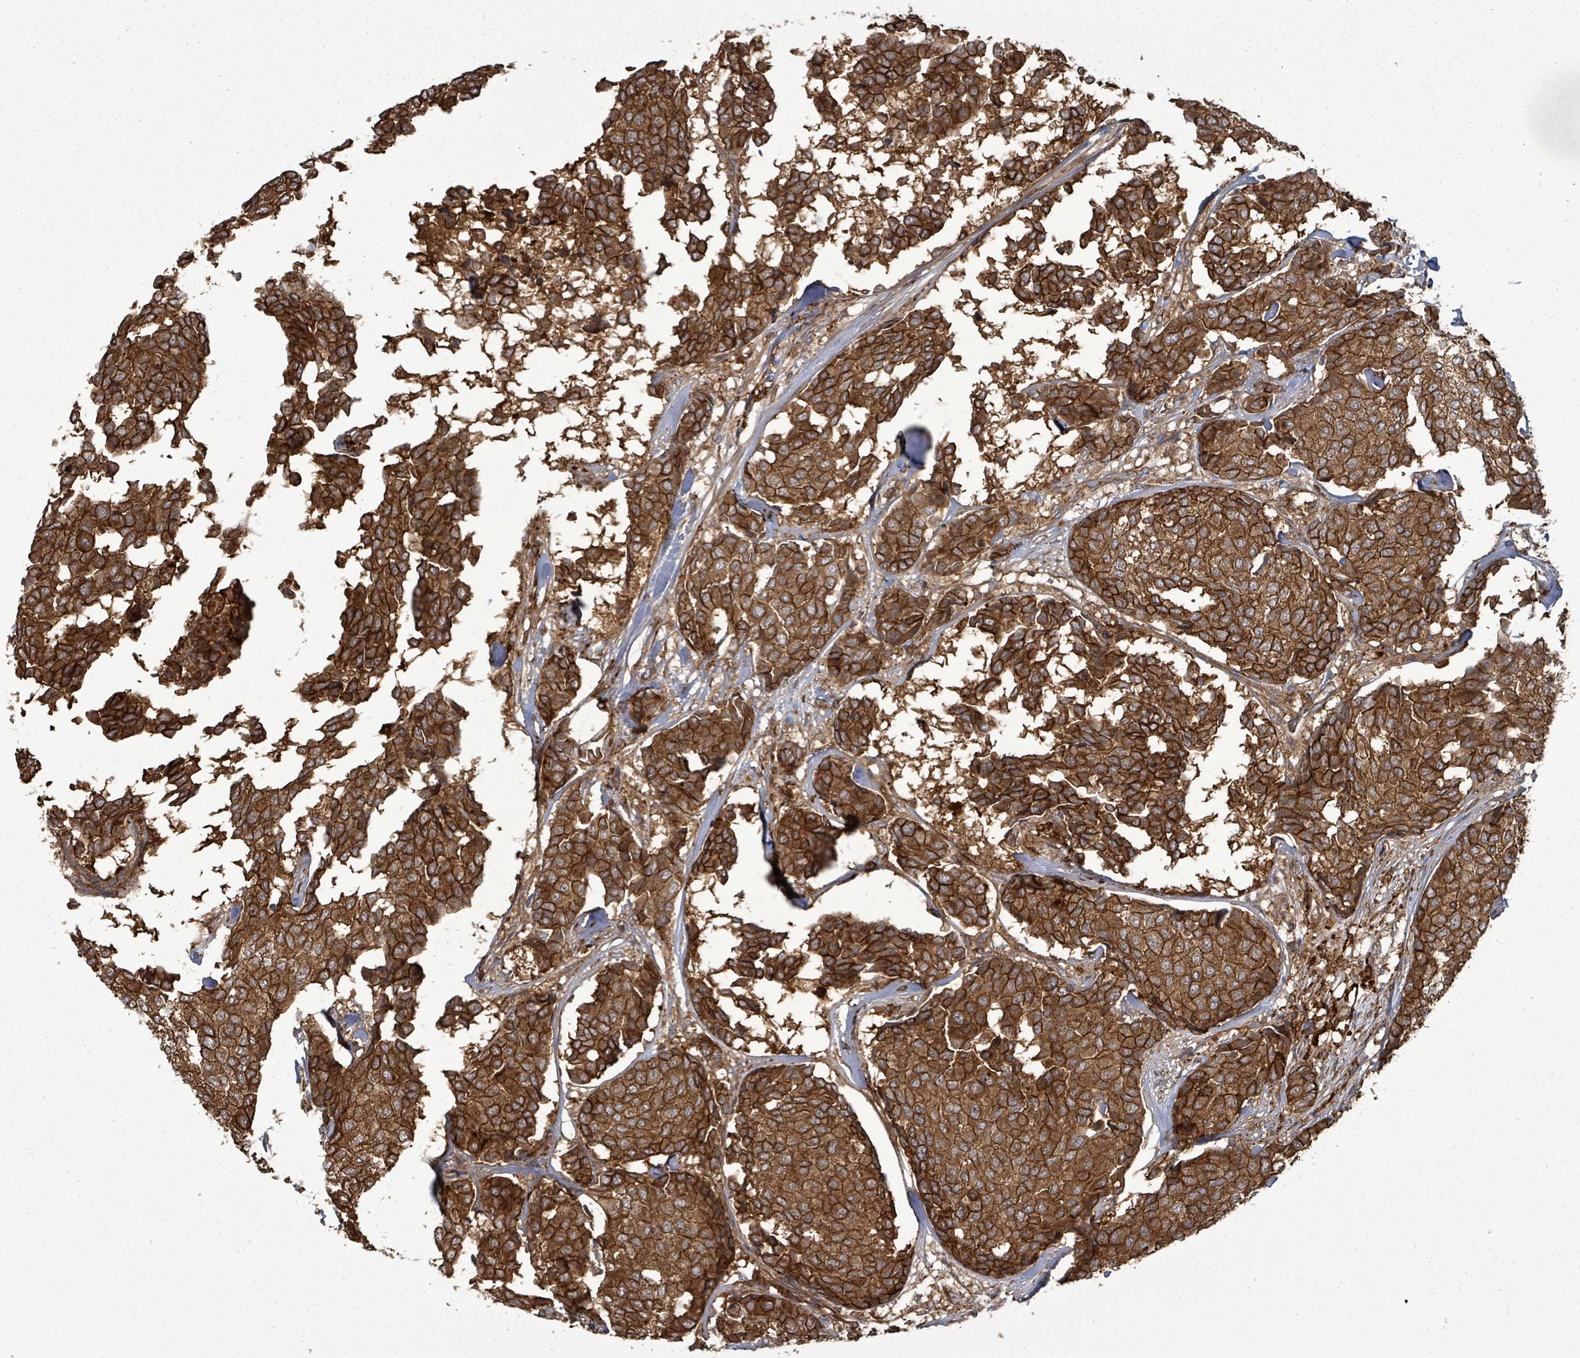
{"staining": {"intensity": "strong", "quantity": ">75%", "location": "cytoplasmic/membranous"}, "tissue": "breast cancer", "cell_type": "Tumor cells", "image_type": "cancer", "snomed": [{"axis": "morphology", "description": "Duct carcinoma"}, {"axis": "topography", "description": "Breast"}], "caption": "A brown stain highlights strong cytoplasmic/membranous expression of a protein in invasive ductal carcinoma (breast) tumor cells.", "gene": "EIF3C", "patient": {"sex": "female", "age": 75}}